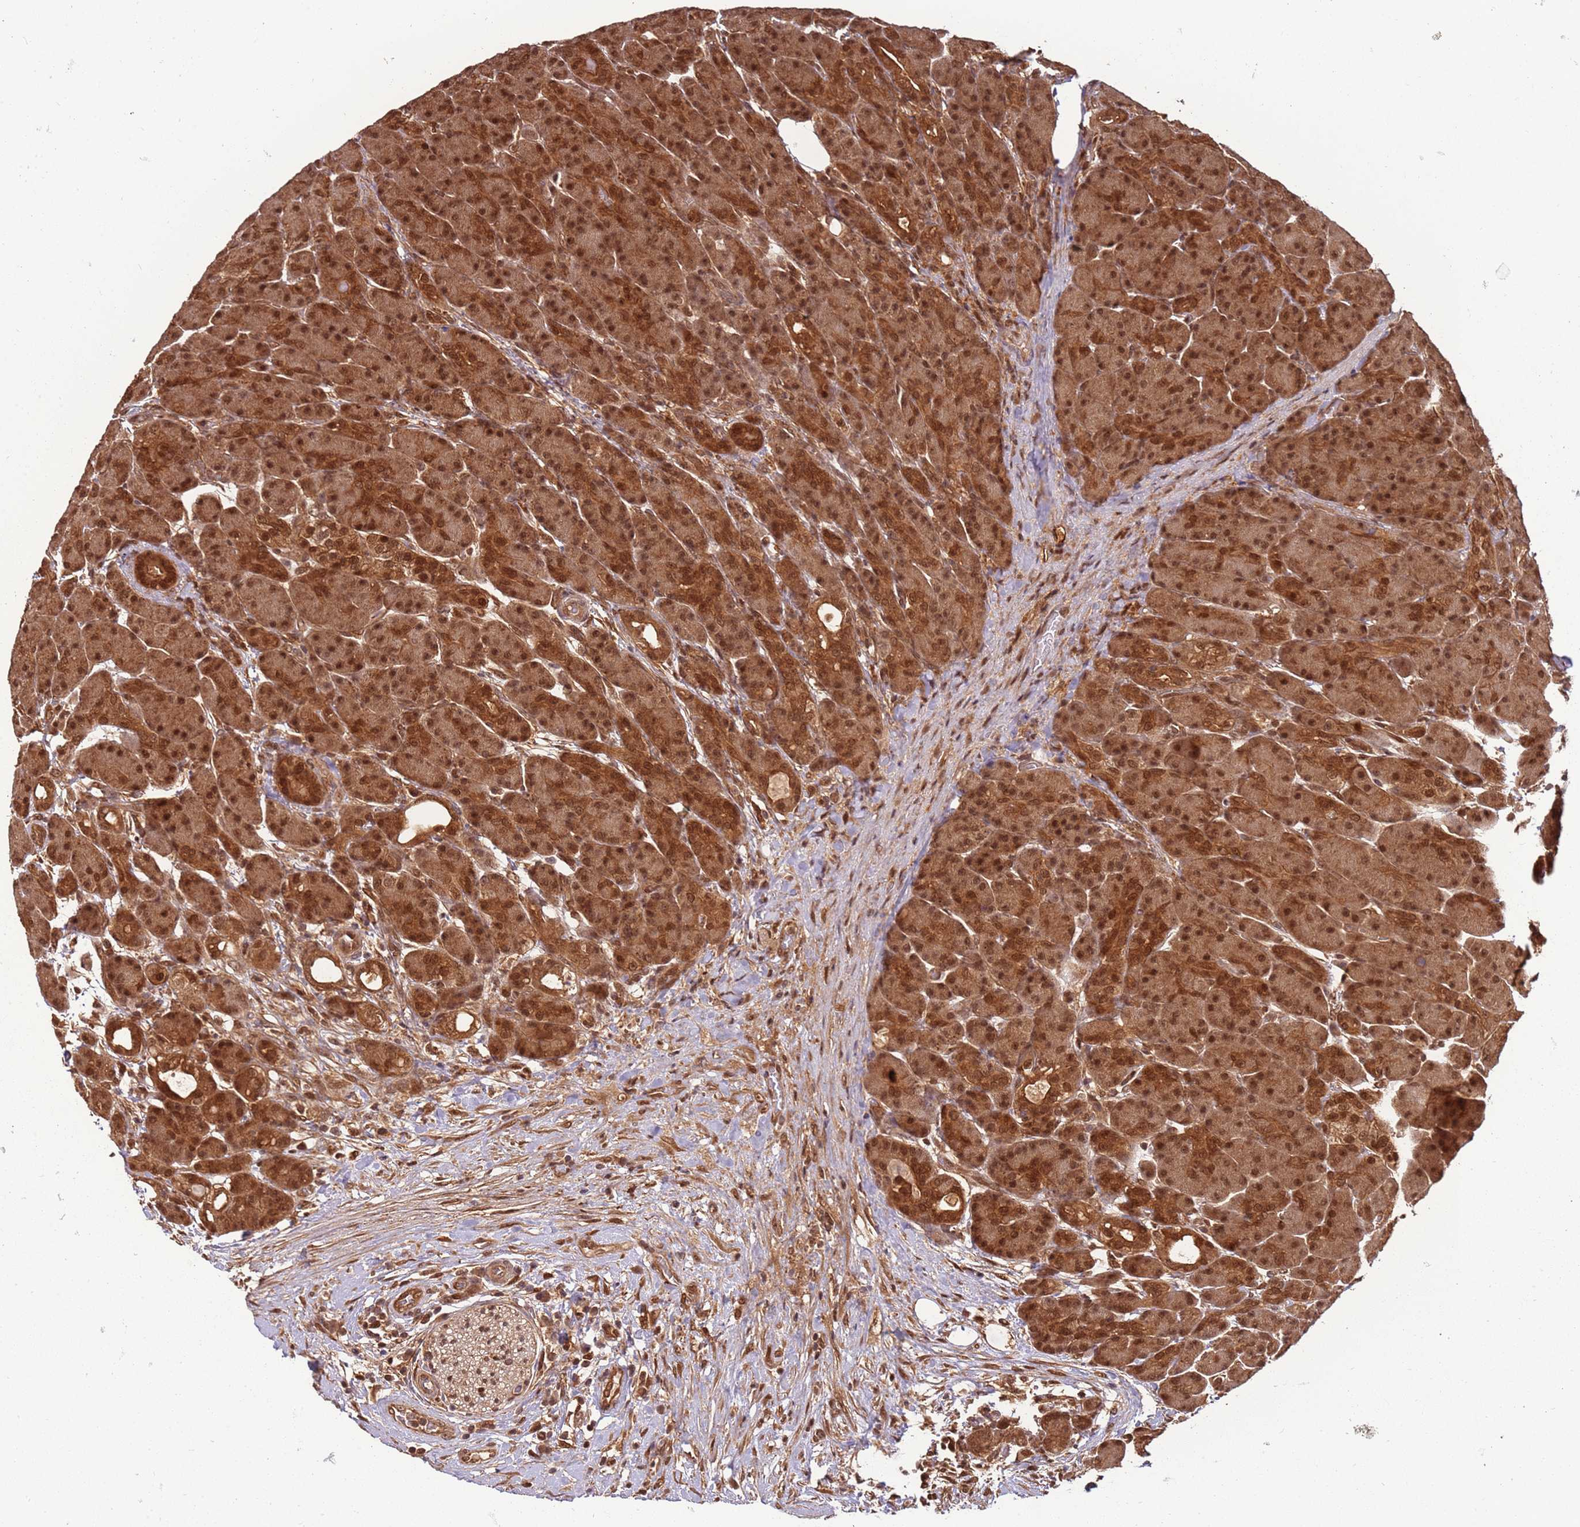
{"staining": {"intensity": "strong", "quantity": ">75%", "location": "cytoplasmic/membranous,nuclear"}, "tissue": "pancreas", "cell_type": "Exocrine glandular cells", "image_type": "normal", "snomed": [{"axis": "morphology", "description": "Normal tissue, NOS"}, {"axis": "topography", "description": "Pancreas"}], "caption": "Strong cytoplasmic/membranous,nuclear positivity is appreciated in approximately >75% of exocrine glandular cells in unremarkable pancreas. (DAB IHC, brown staining for protein, blue staining for nuclei).", "gene": "PGLS", "patient": {"sex": "male", "age": 63}}